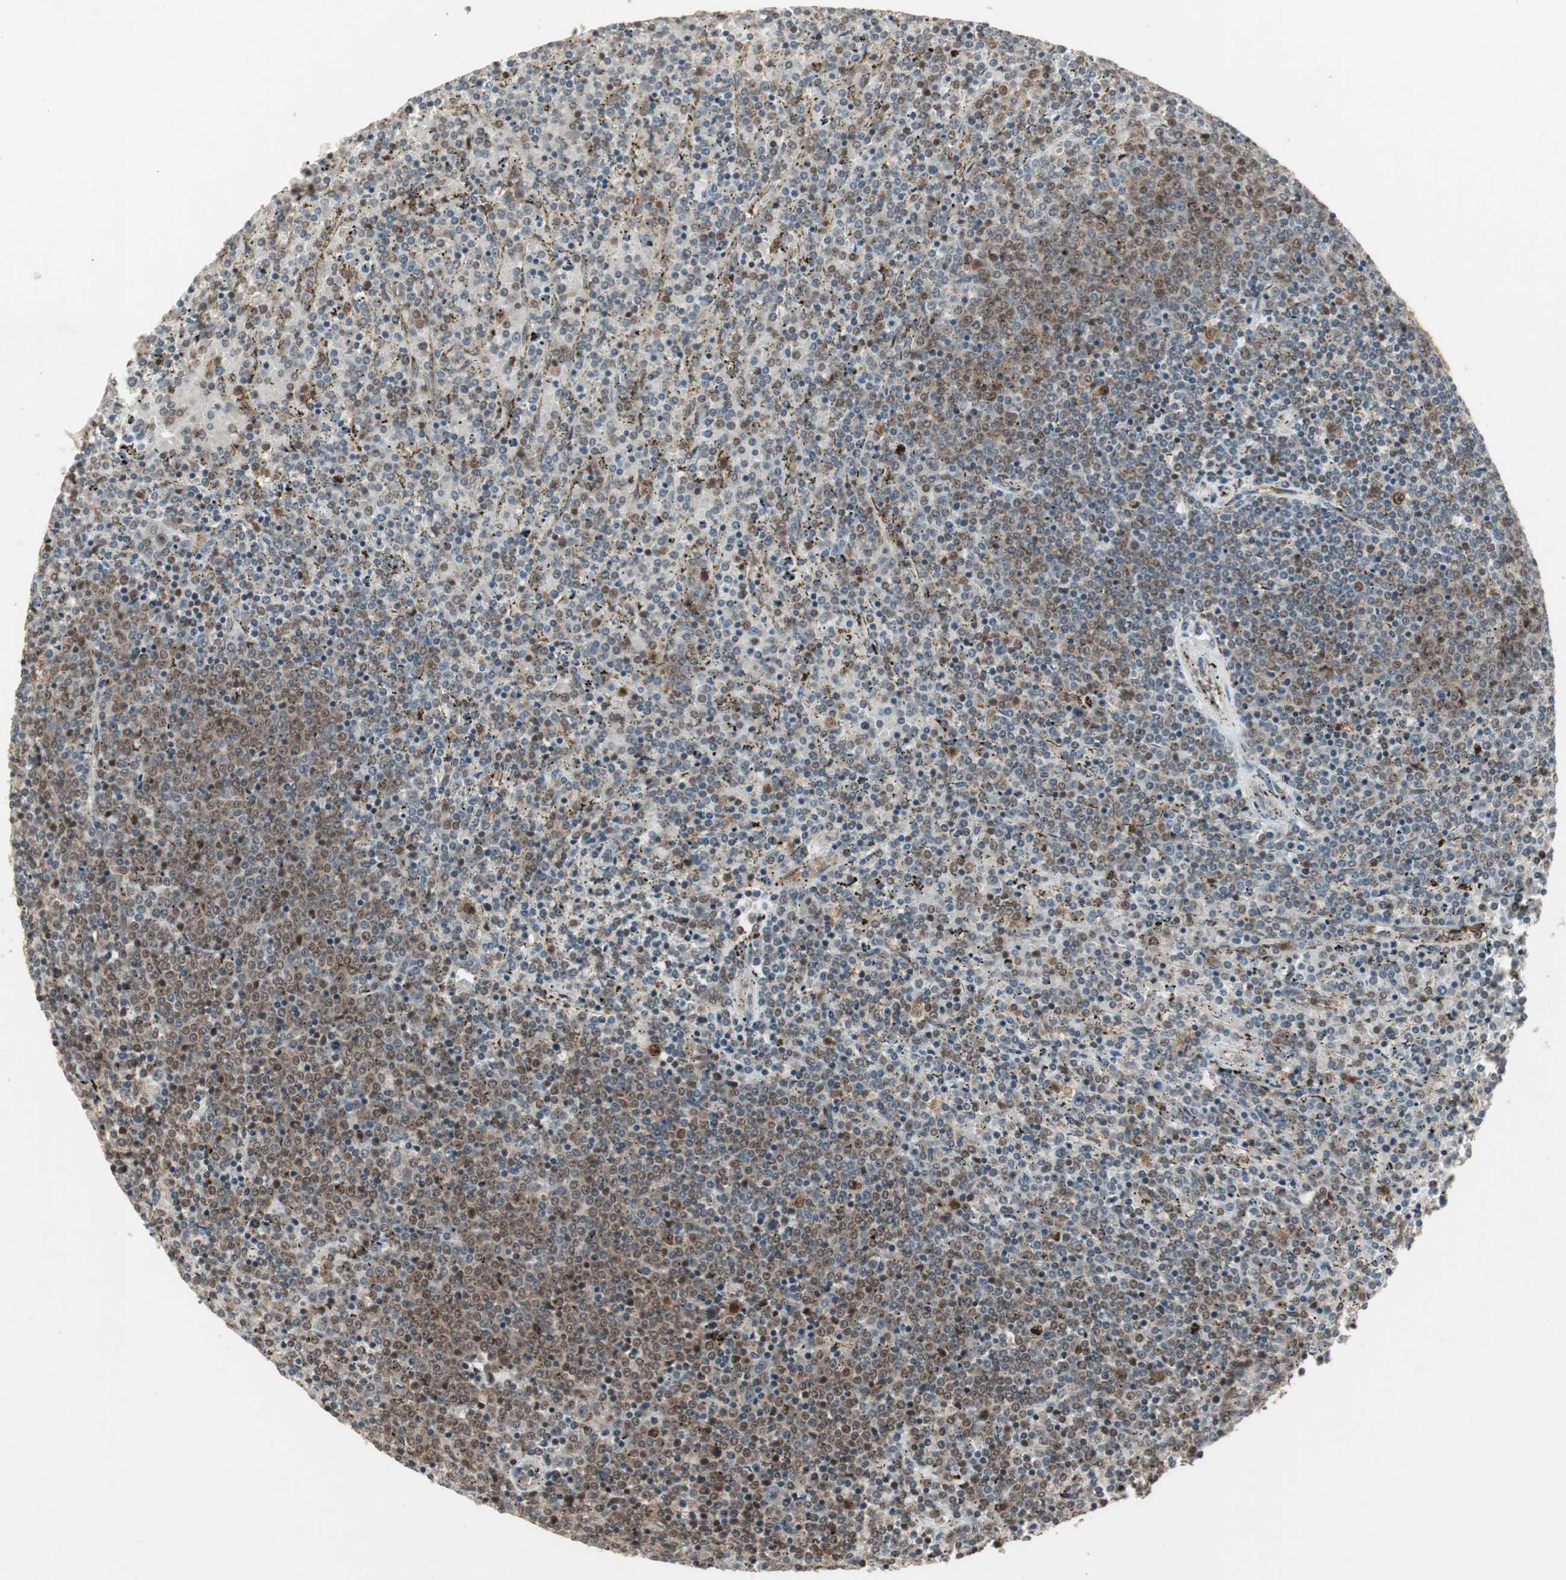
{"staining": {"intensity": "moderate", "quantity": "<25%", "location": "cytoplasmic/membranous,nuclear"}, "tissue": "lymphoma", "cell_type": "Tumor cells", "image_type": "cancer", "snomed": [{"axis": "morphology", "description": "Malignant lymphoma, non-Hodgkin's type, Low grade"}, {"axis": "topography", "description": "Spleen"}], "caption": "Human lymphoma stained with a brown dye demonstrates moderate cytoplasmic/membranous and nuclear positive expression in about <25% of tumor cells.", "gene": "CSNK2B", "patient": {"sex": "female", "age": 77}}